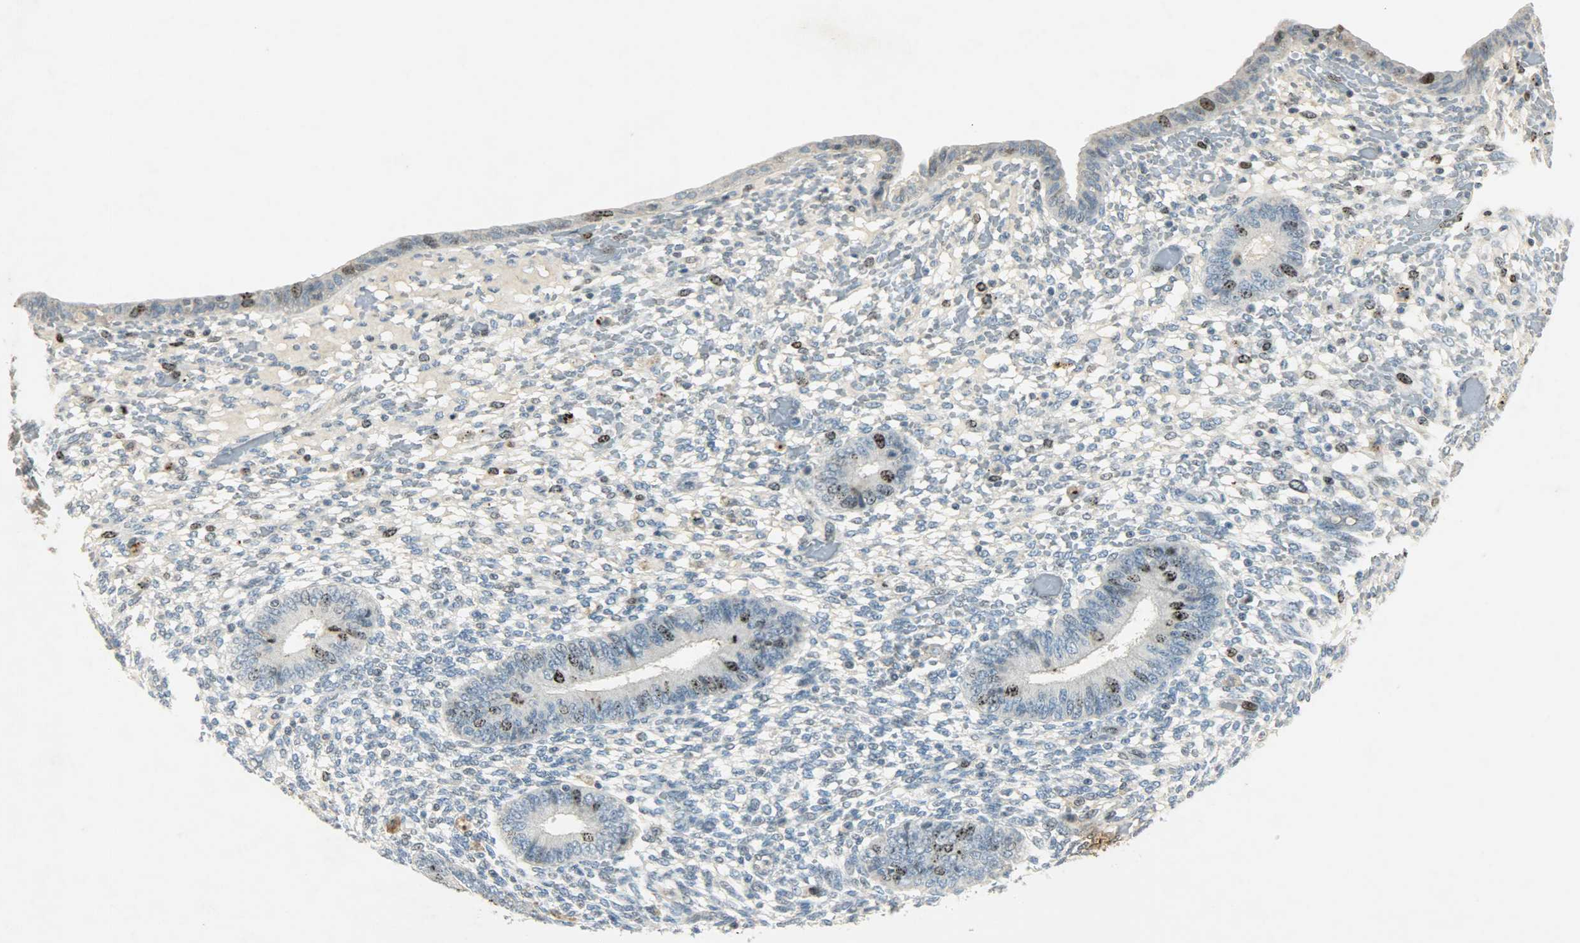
{"staining": {"intensity": "moderate", "quantity": "<25%", "location": "nuclear"}, "tissue": "endometrium", "cell_type": "Cells in endometrial stroma", "image_type": "normal", "snomed": [{"axis": "morphology", "description": "Normal tissue, NOS"}, {"axis": "topography", "description": "Endometrium"}], "caption": "This image demonstrates IHC staining of normal endometrium, with low moderate nuclear positivity in about <25% of cells in endometrial stroma.", "gene": "AURKB", "patient": {"sex": "female", "age": 42}}